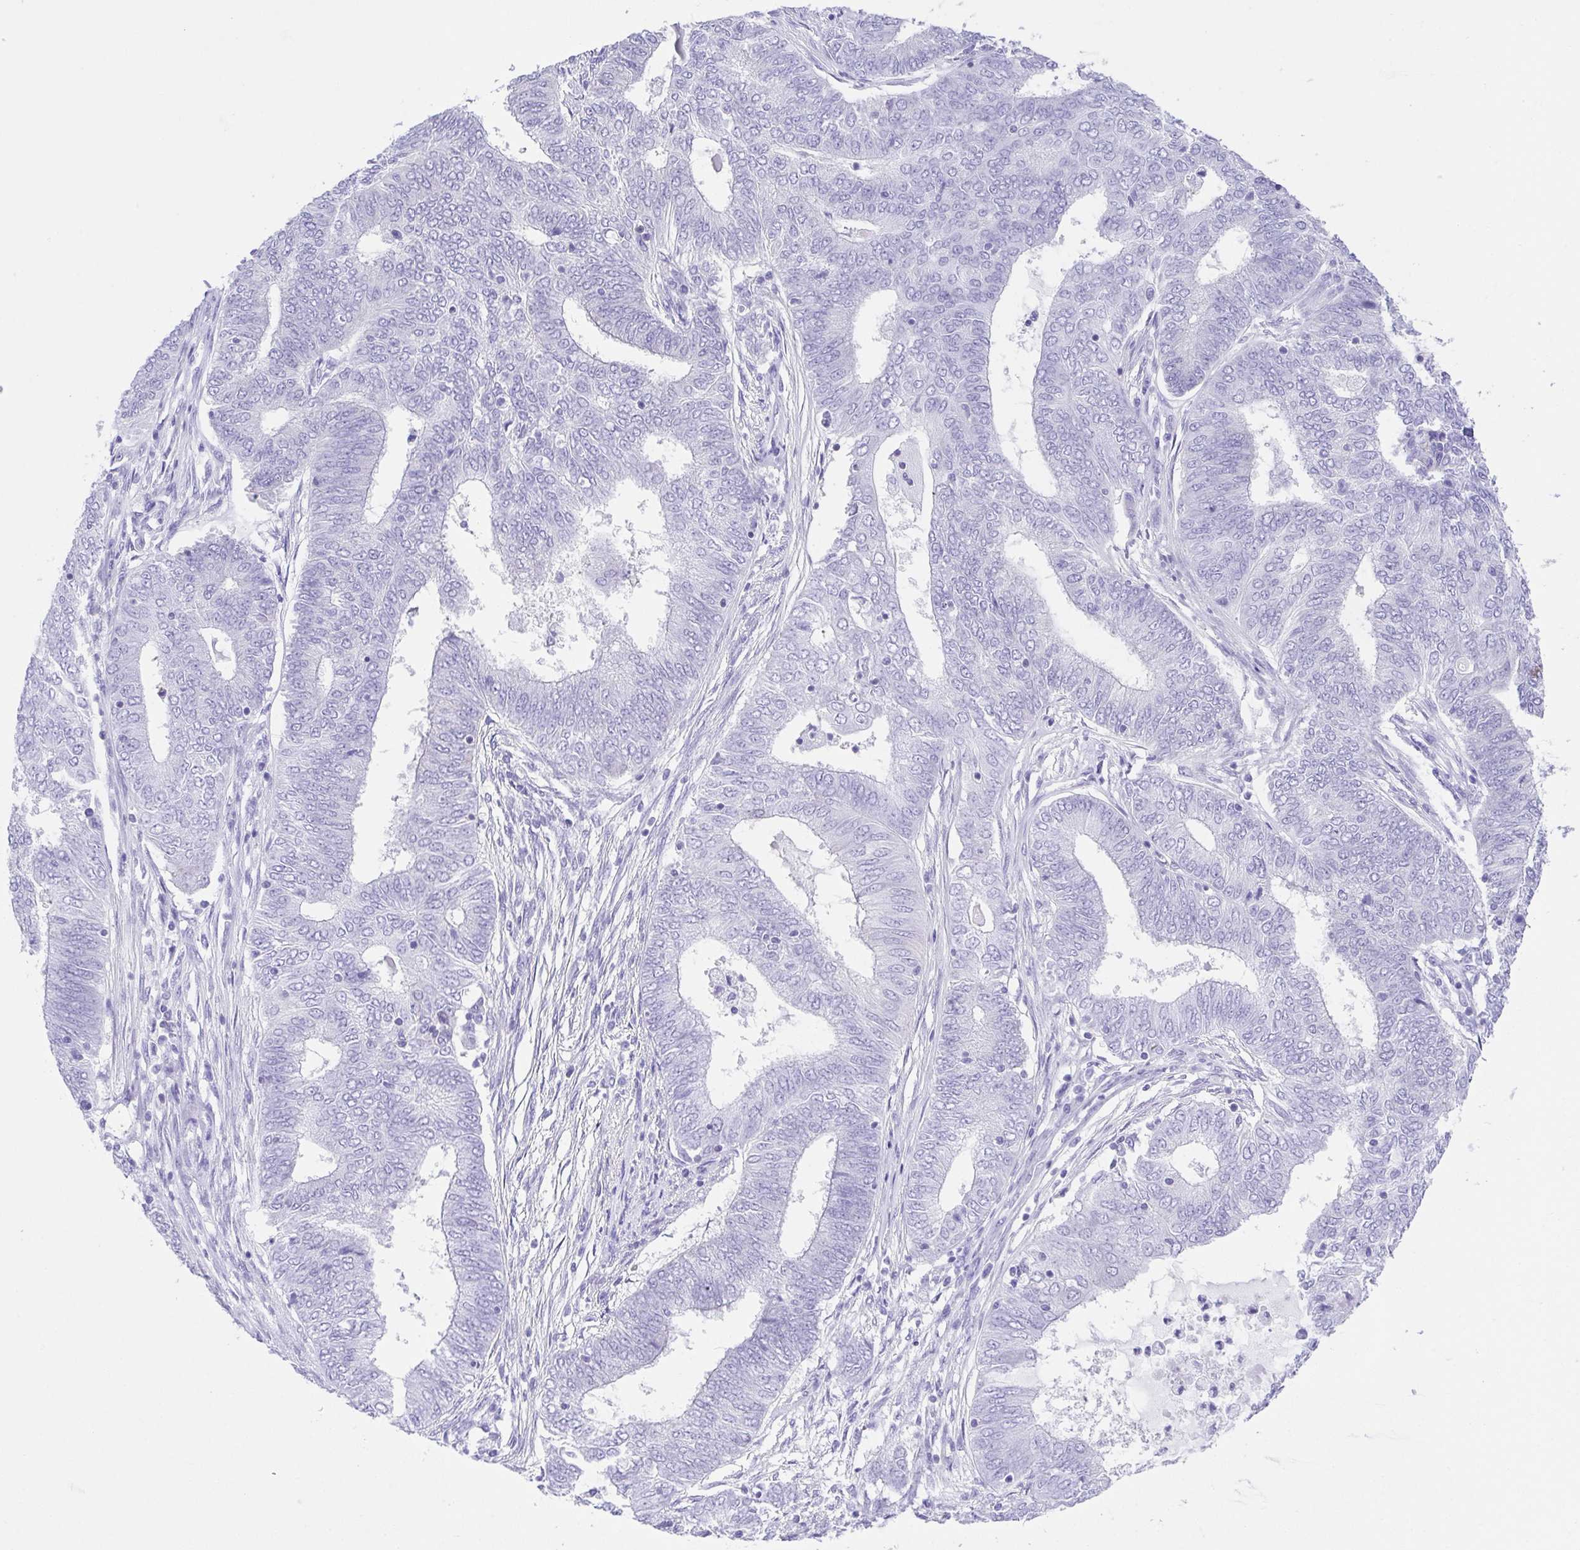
{"staining": {"intensity": "negative", "quantity": "none", "location": "none"}, "tissue": "endometrial cancer", "cell_type": "Tumor cells", "image_type": "cancer", "snomed": [{"axis": "morphology", "description": "Adenocarcinoma, NOS"}, {"axis": "topography", "description": "Endometrium"}], "caption": "There is no significant expression in tumor cells of endometrial adenocarcinoma.", "gene": "LUZP4", "patient": {"sex": "female", "age": 62}}